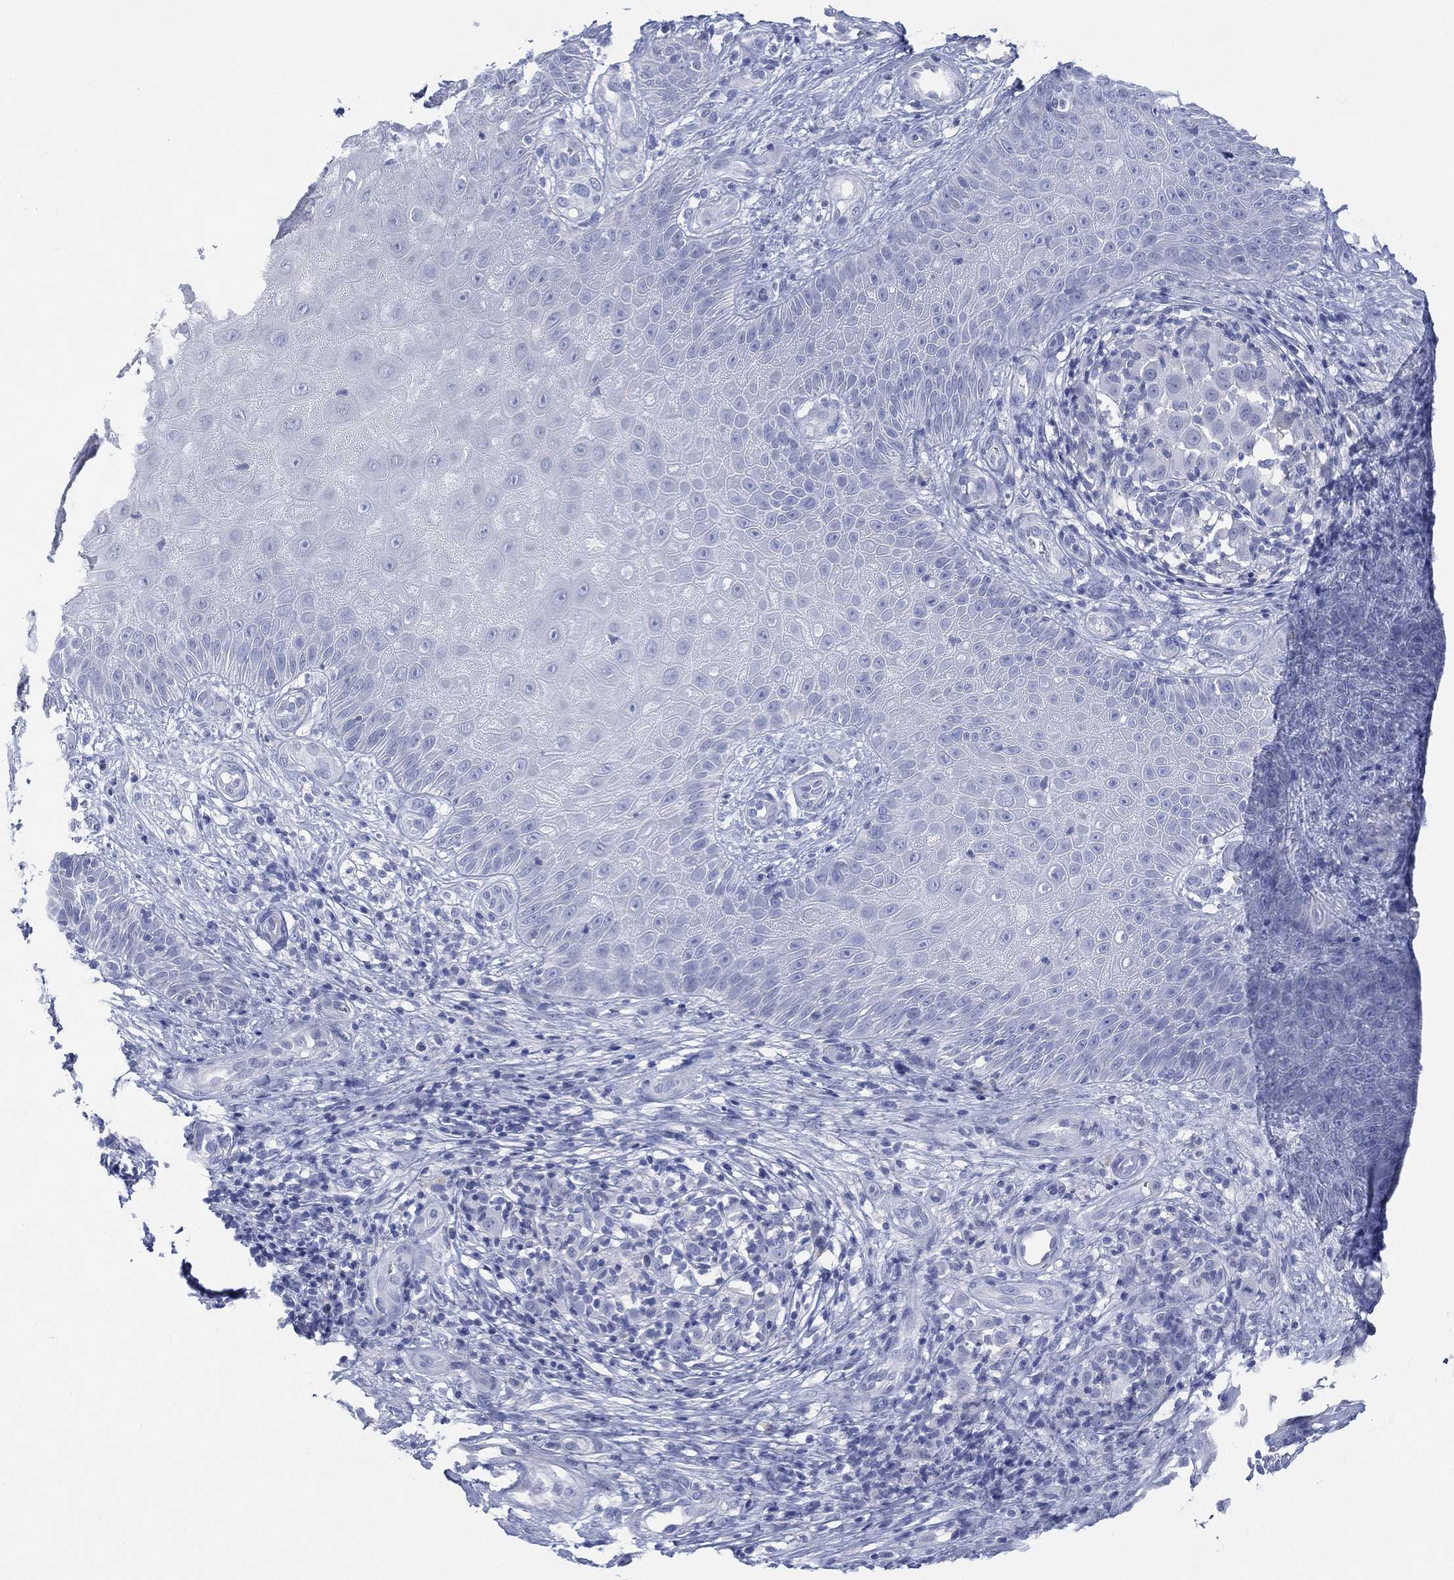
{"staining": {"intensity": "negative", "quantity": "none", "location": "none"}, "tissue": "melanoma", "cell_type": "Tumor cells", "image_type": "cancer", "snomed": [{"axis": "morphology", "description": "Malignant melanoma, NOS"}, {"axis": "topography", "description": "Skin"}], "caption": "The image exhibits no significant staining in tumor cells of malignant melanoma. Nuclei are stained in blue.", "gene": "TMEM247", "patient": {"sex": "female", "age": 87}}